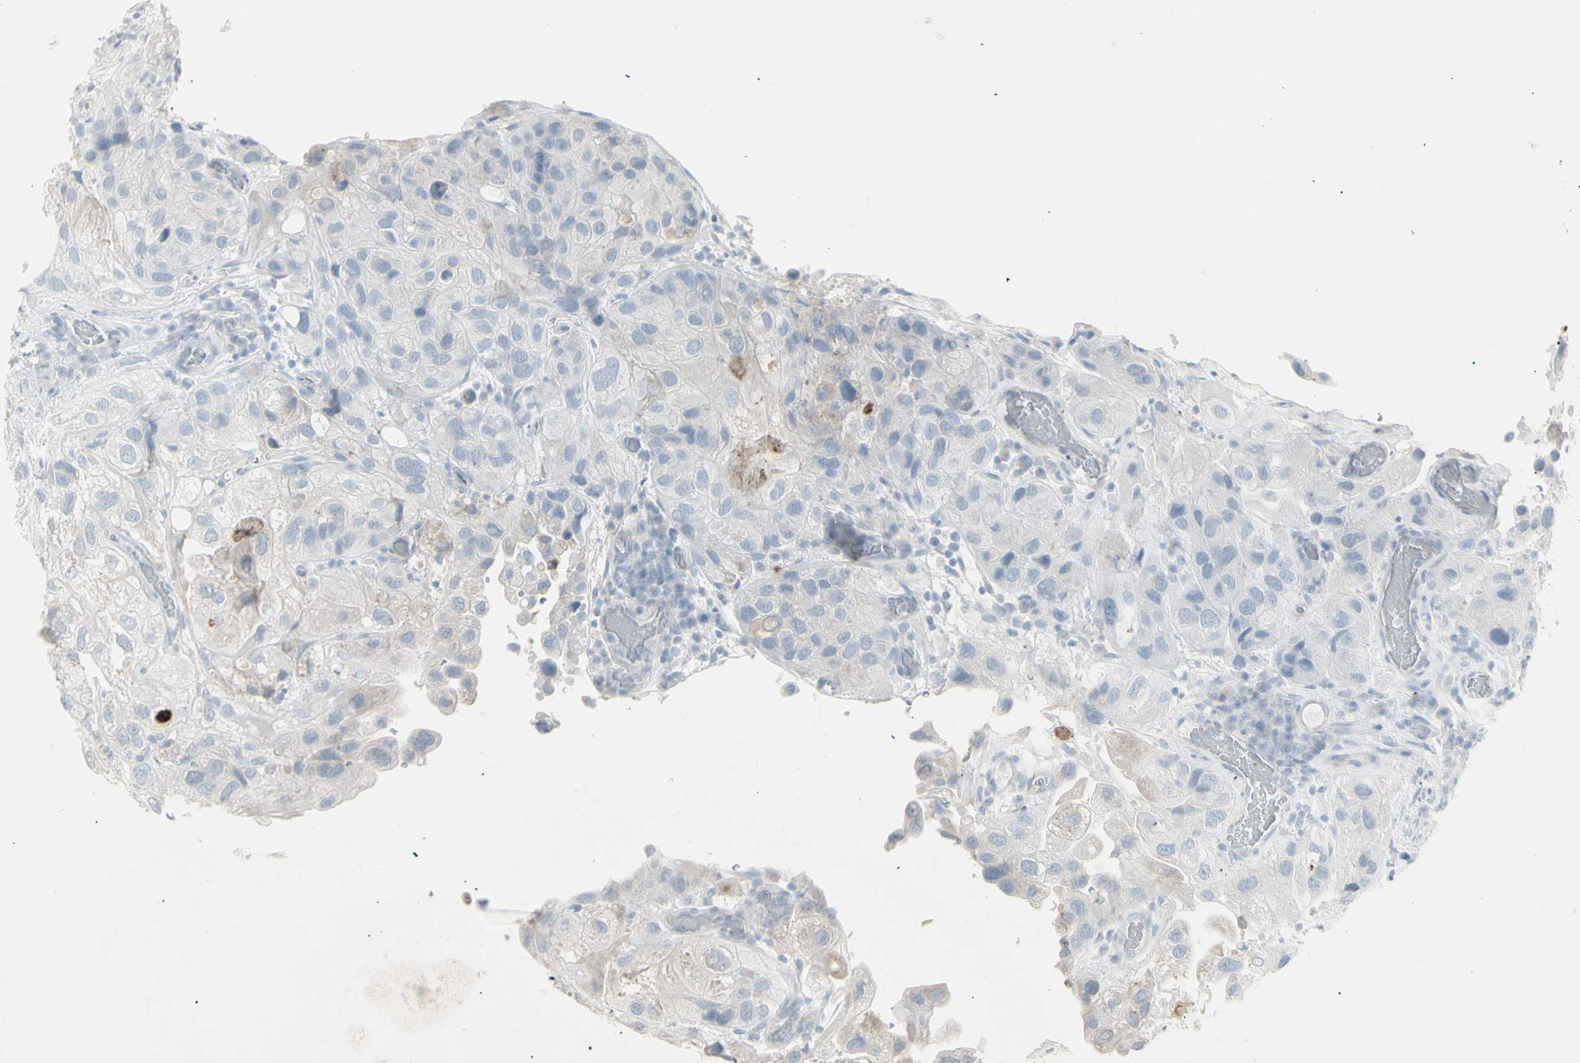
{"staining": {"intensity": "weak", "quantity": "<25%", "location": "cytoplasmic/membranous"}, "tissue": "urothelial cancer", "cell_type": "Tumor cells", "image_type": "cancer", "snomed": [{"axis": "morphology", "description": "Urothelial carcinoma, High grade"}, {"axis": "topography", "description": "Urinary bladder"}], "caption": "This is an immunohistochemistry image of human urothelial cancer. There is no expression in tumor cells.", "gene": "YBX2", "patient": {"sex": "female", "age": 64}}